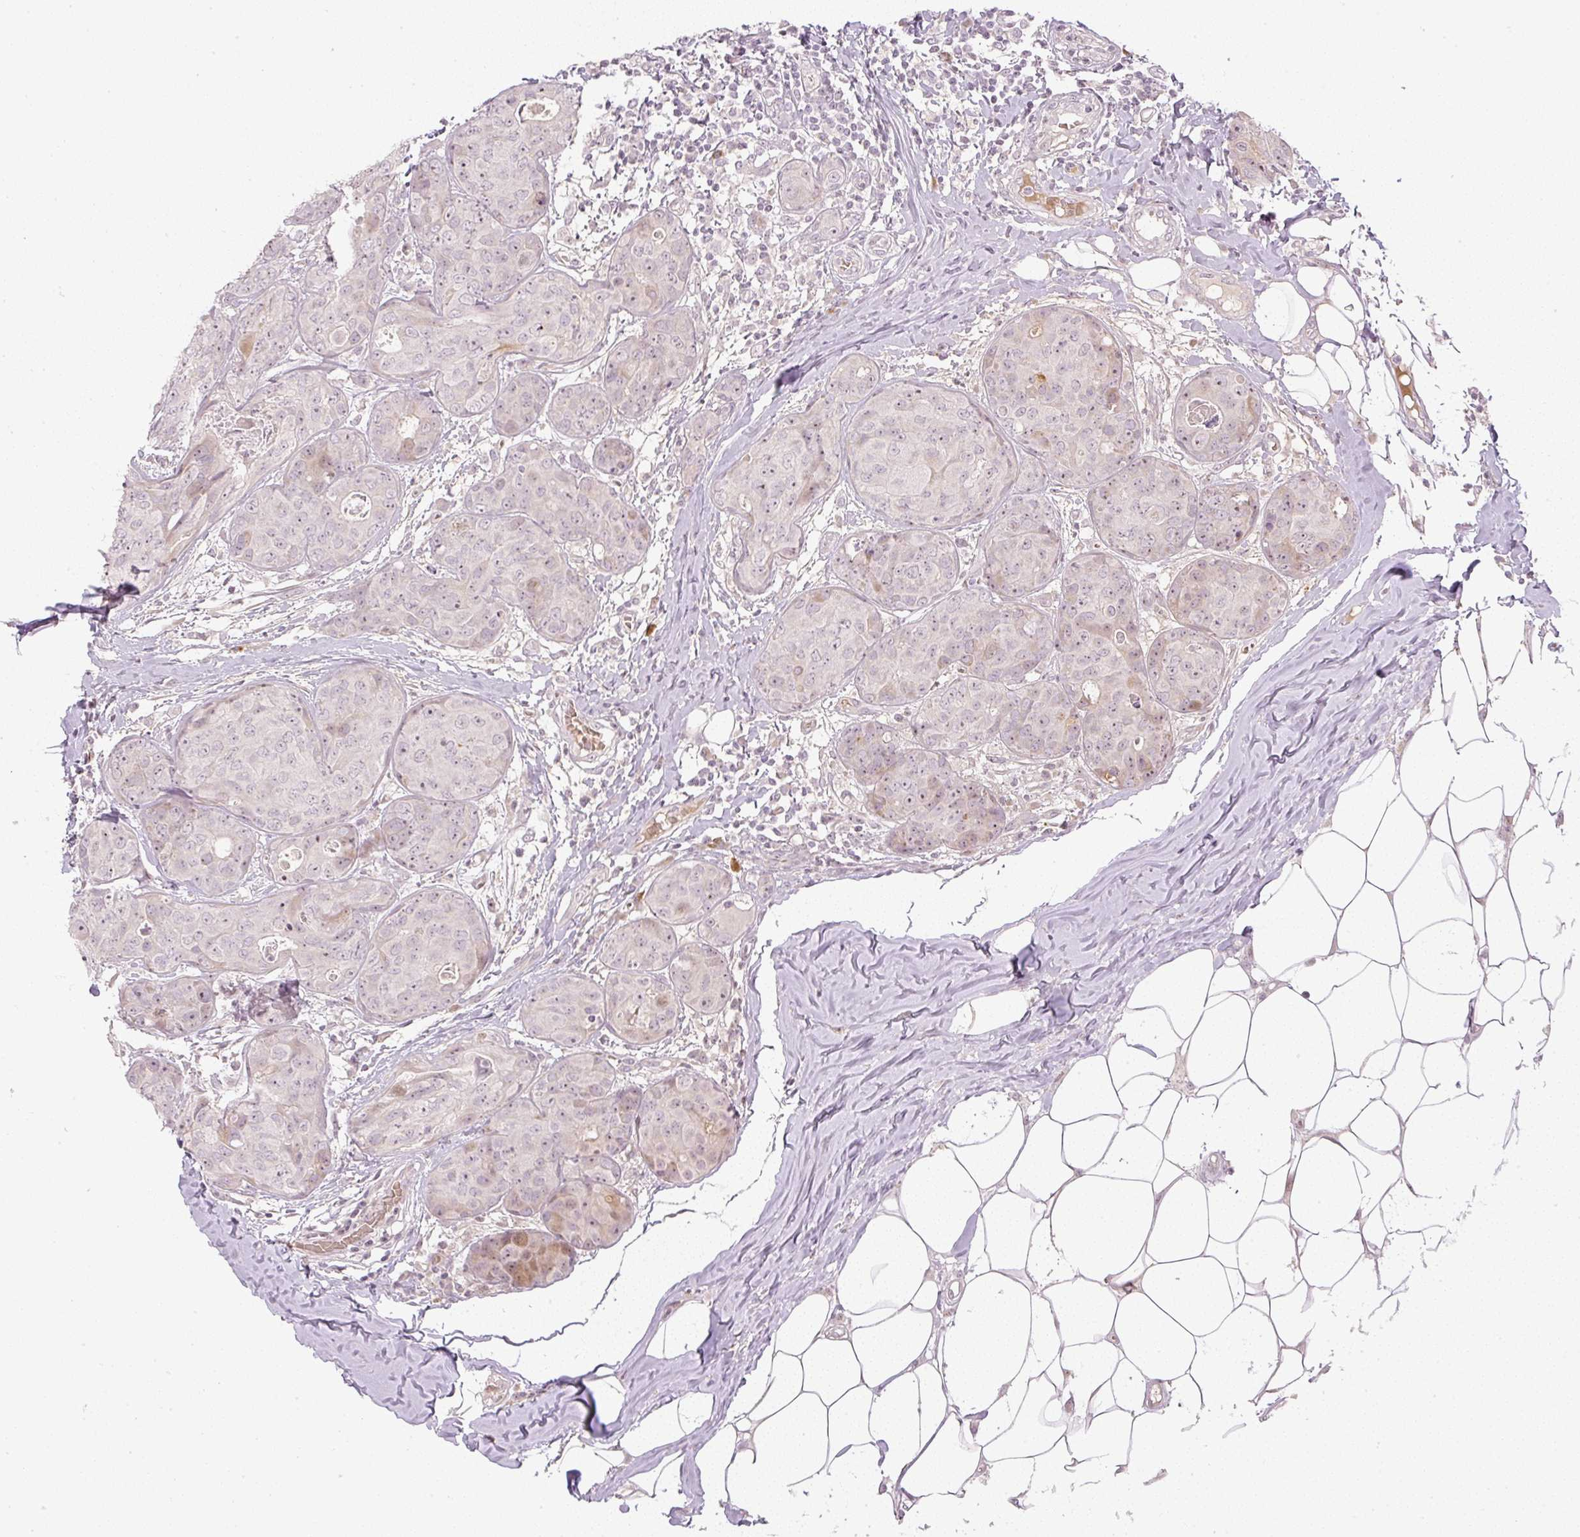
{"staining": {"intensity": "weak", "quantity": ">75%", "location": "cytoplasmic/membranous,nuclear"}, "tissue": "breast cancer", "cell_type": "Tumor cells", "image_type": "cancer", "snomed": [{"axis": "morphology", "description": "Duct carcinoma"}, {"axis": "topography", "description": "Breast"}], "caption": "Immunohistochemical staining of invasive ductal carcinoma (breast) exhibits weak cytoplasmic/membranous and nuclear protein staining in approximately >75% of tumor cells.", "gene": "AAR2", "patient": {"sex": "female", "age": 43}}